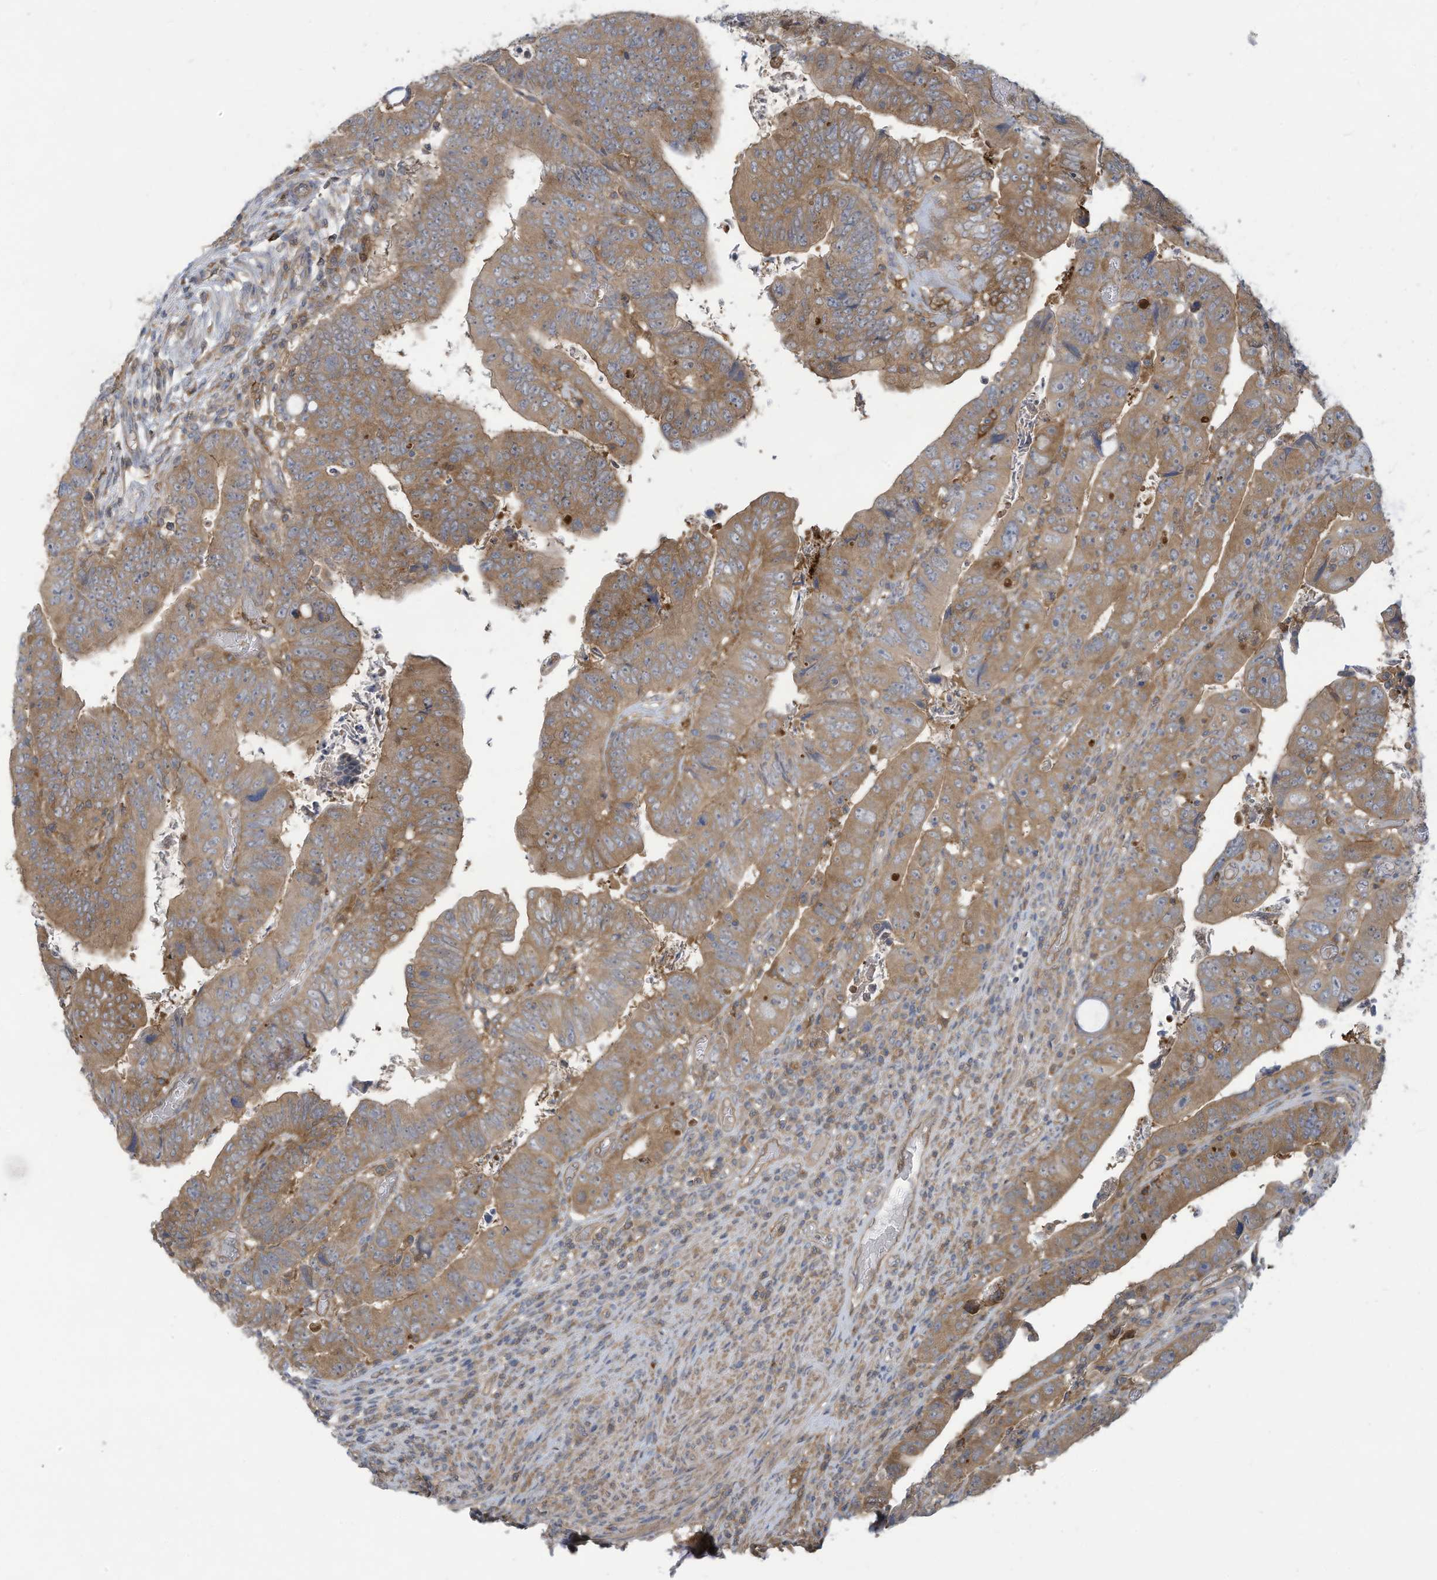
{"staining": {"intensity": "moderate", "quantity": ">75%", "location": "cytoplasmic/membranous"}, "tissue": "colorectal cancer", "cell_type": "Tumor cells", "image_type": "cancer", "snomed": [{"axis": "morphology", "description": "Normal tissue, NOS"}, {"axis": "morphology", "description": "Adenocarcinoma, NOS"}, {"axis": "topography", "description": "Rectum"}], "caption": "The micrograph demonstrates immunohistochemical staining of adenocarcinoma (colorectal). There is moderate cytoplasmic/membranous staining is identified in about >75% of tumor cells. (brown staining indicates protein expression, while blue staining denotes nuclei).", "gene": "ADI1", "patient": {"sex": "female", "age": 65}}